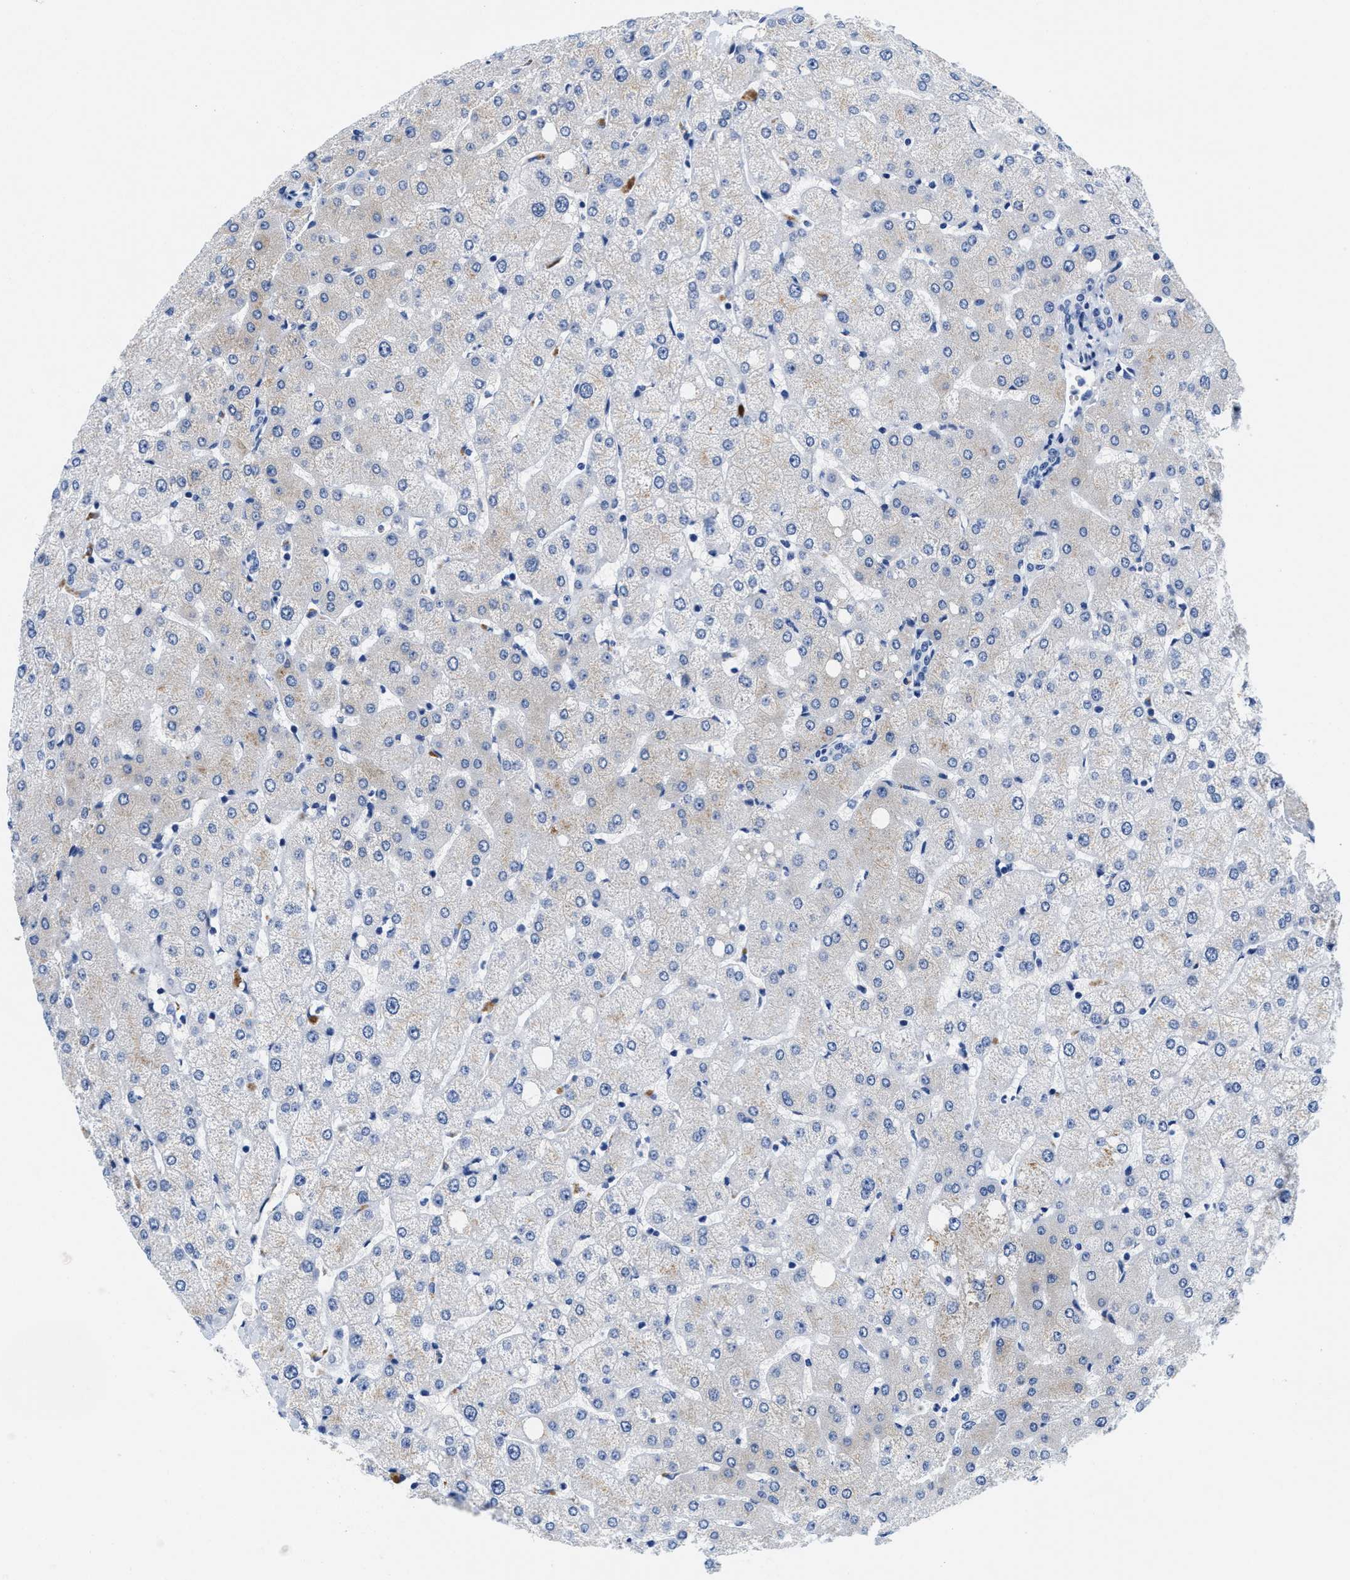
{"staining": {"intensity": "negative", "quantity": "none", "location": "none"}, "tissue": "liver", "cell_type": "Cholangiocytes", "image_type": "normal", "snomed": [{"axis": "morphology", "description": "Normal tissue, NOS"}, {"axis": "topography", "description": "Liver"}], "caption": "Cholangiocytes show no significant protein positivity in normal liver. The staining is performed using DAB (3,3'-diaminobenzidine) brown chromogen with nuclei counter-stained in using hematoxylin.", "gene": "TTC3", "patient": {"sex": "female", "age": 54}}